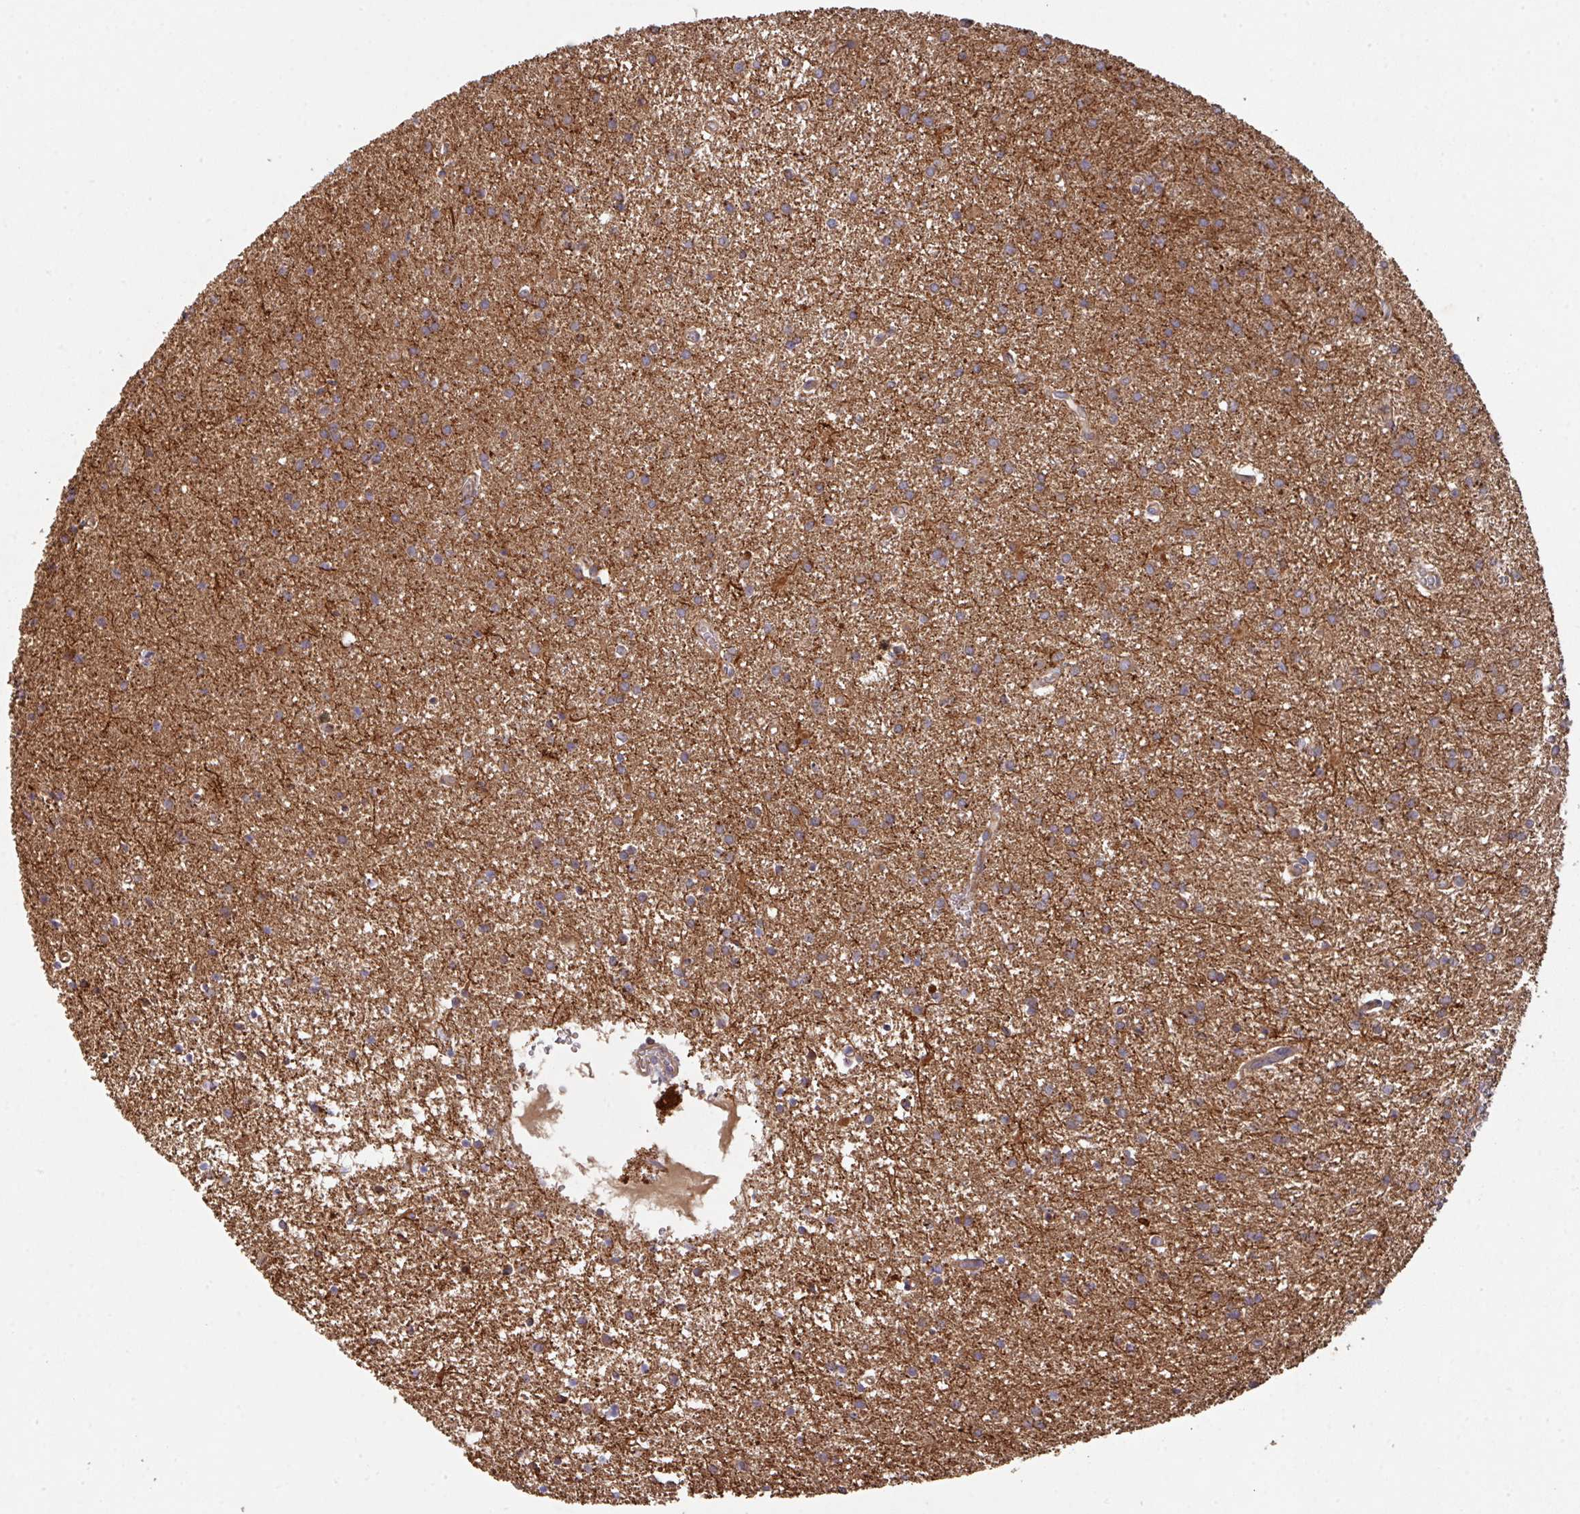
{"staining": {"intensity": "moderate", "quantity": "25%-75%", "location": "cytoplasmic/membranous"}, "tissue": "glioma", "cell_type": "Tumor cells", "image_type": "cancer", "snomed": [{"axis": "morphology", "description": "Glioma, malignant, High grade"}, {"axis": "topography", "description": "Brain"}], "caption": "Immunohistochemistry (DAB) staining of glioma exhibits moderate cytoplasmic/membranous protein positivity in about 25%-75% of tumor cells.", "gene": "TRIM14", "patient": {"sex": "female", "age": 50}}